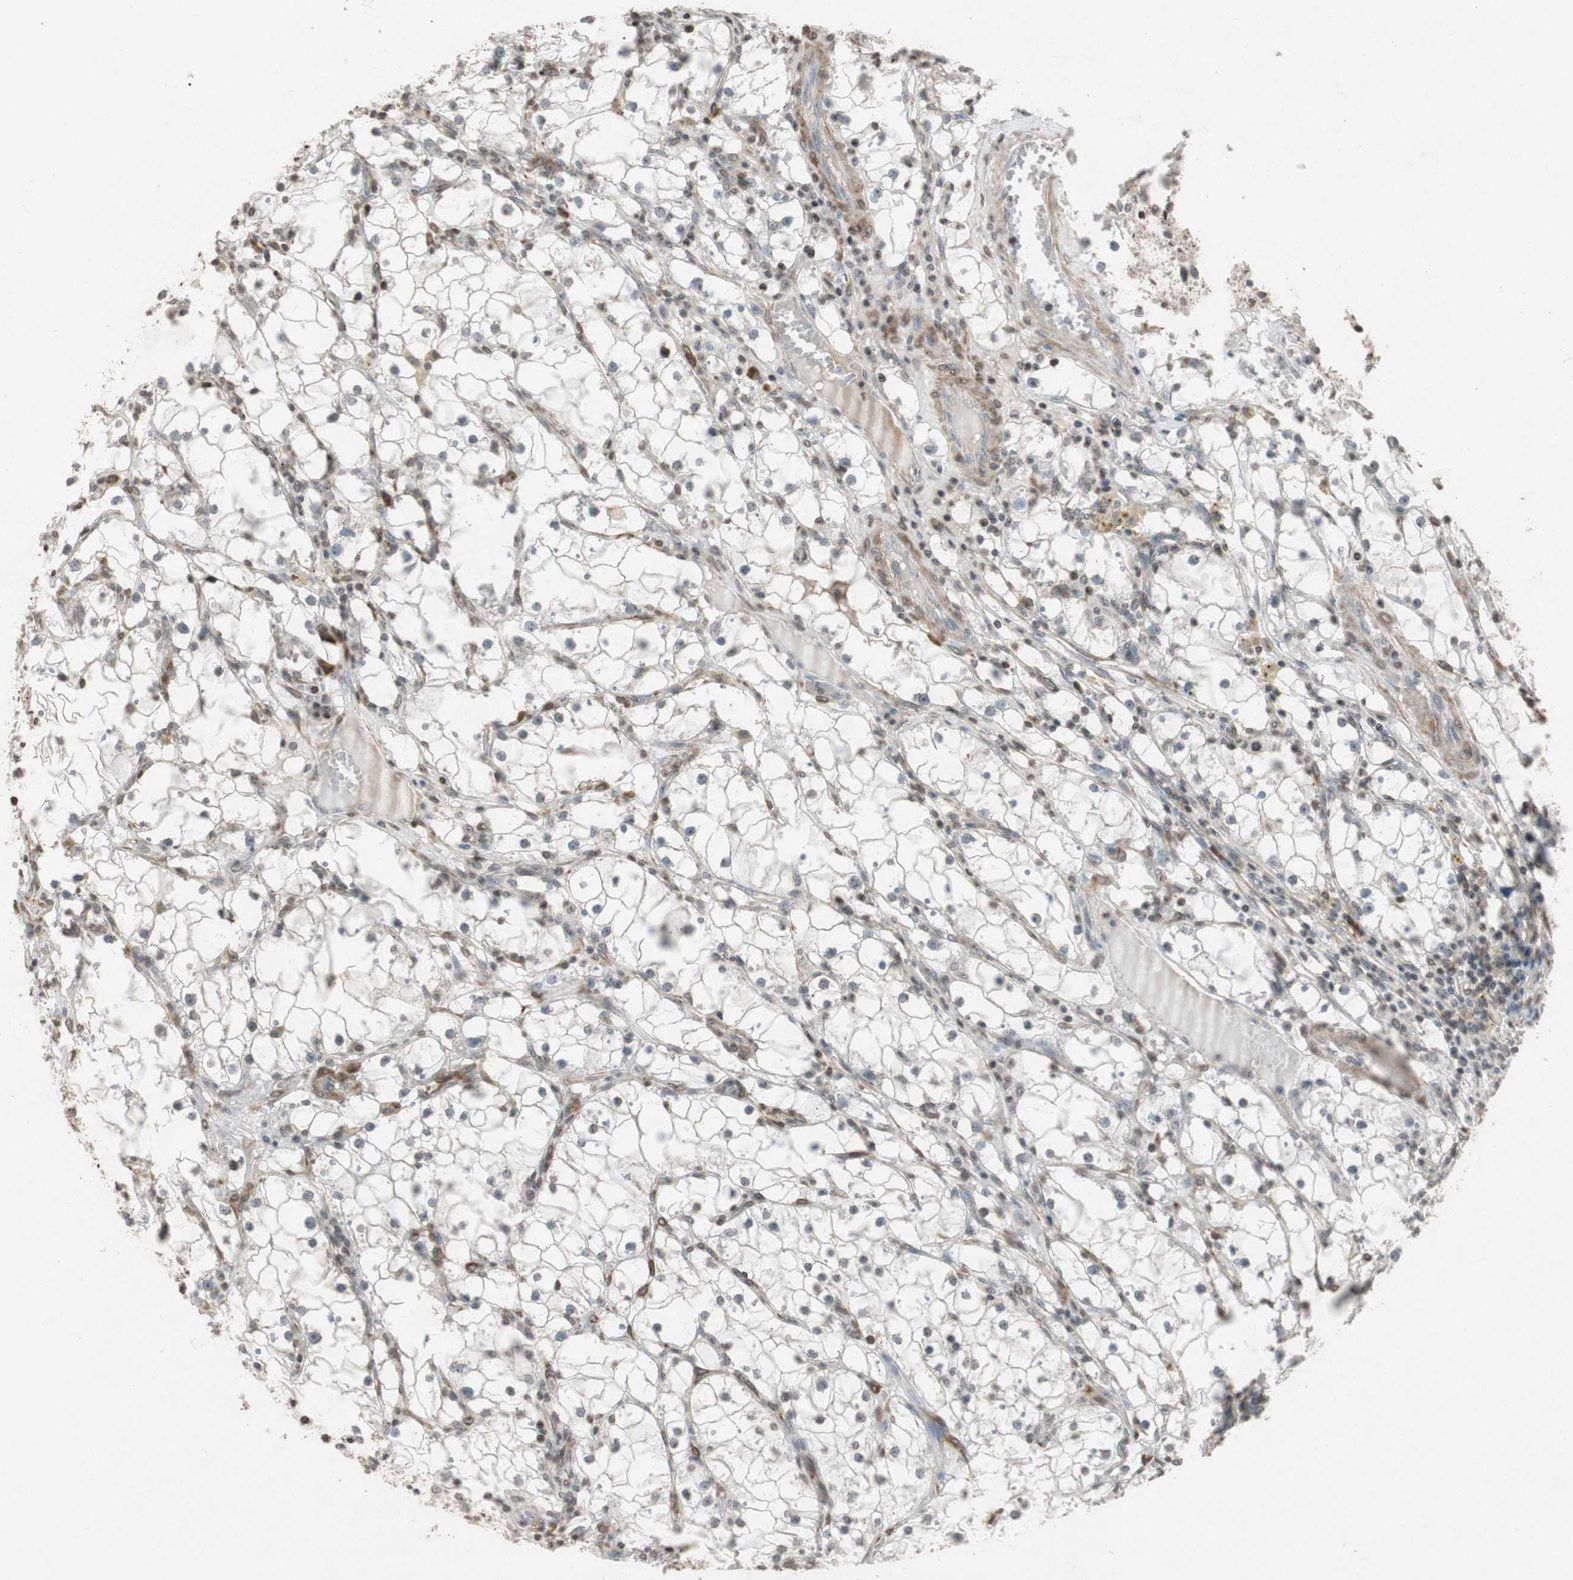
{"staining": {"intensity": "negative", "quantity": "none", "location": "none"}, "tissue": "renal cancer", "cell_type": "Tumor cells", "image_type": "cancer", "snomed": [{"axis": "morphology", "description": "Adenocarcinoma, NOS"}, {"axis": "topography", "description": "Kidney"}], "caption": "There is no significant staining in tumor cells of adenocarcinoma (renal).", "gene": "PRKG1", "patient": {"sex": "male", "age": 56}}